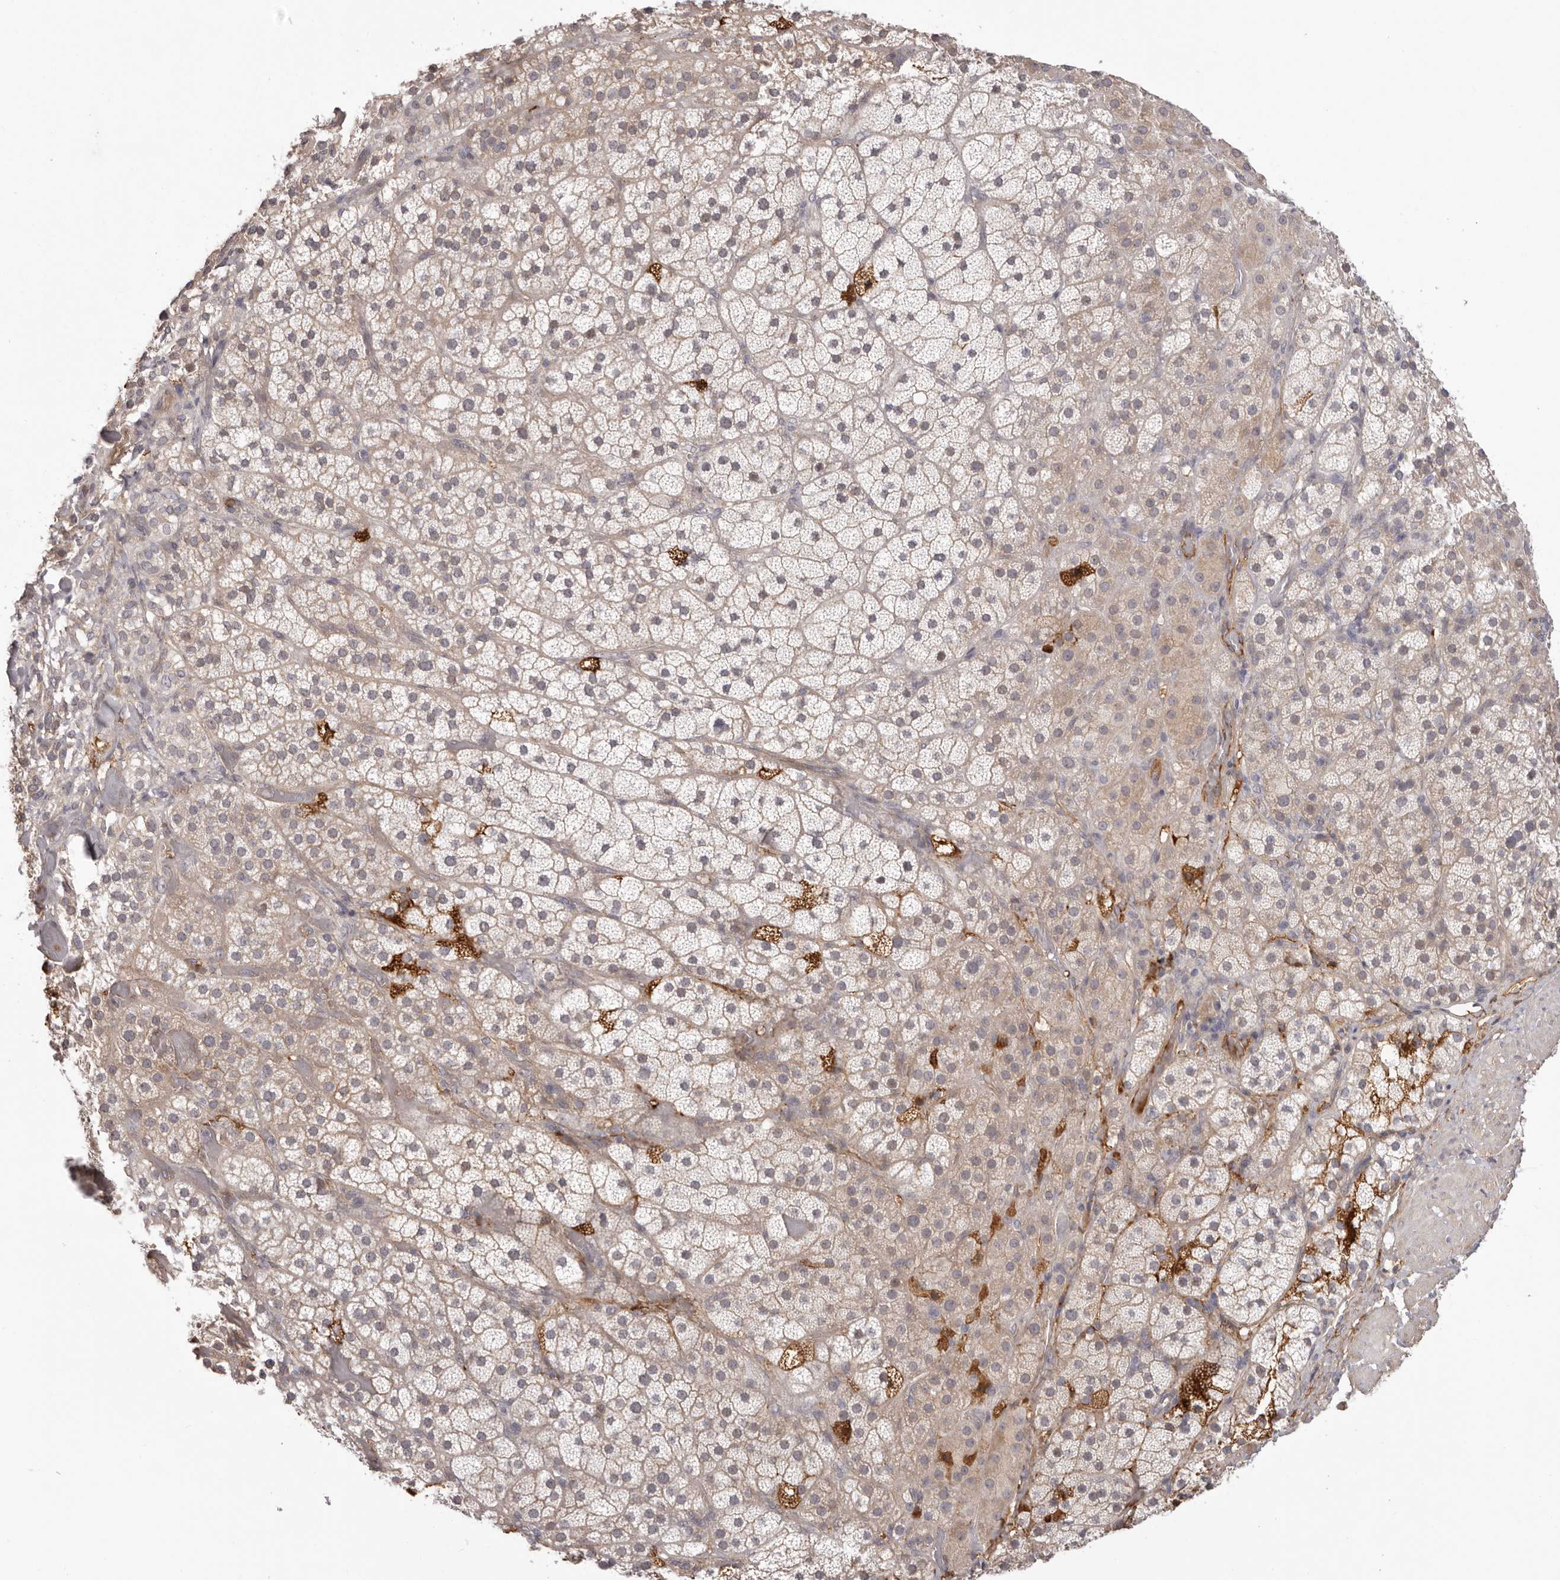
{"staining": {"intensity": "weak", "quantity": "<25%", "location": "cytoplasmic/membranous,nuclear"}, "tissue": "adrenal gland", "cell_type": "Glandular cells", "image_type": "normal", "snomed": [{"axis": "morphology", "description": "Normal tissue, NOS"}, {"axis": "topography", "description": "Adrenal gland"}], "caption": "An IHC photomicrograph of normal adrenal gland is shown. There is no staining in glandular cells of adrenal gland. (DAB immunohistochemistry, high magnification).", "gene": "OTUD3", "patient": {"sex": "male", "age": 57}}